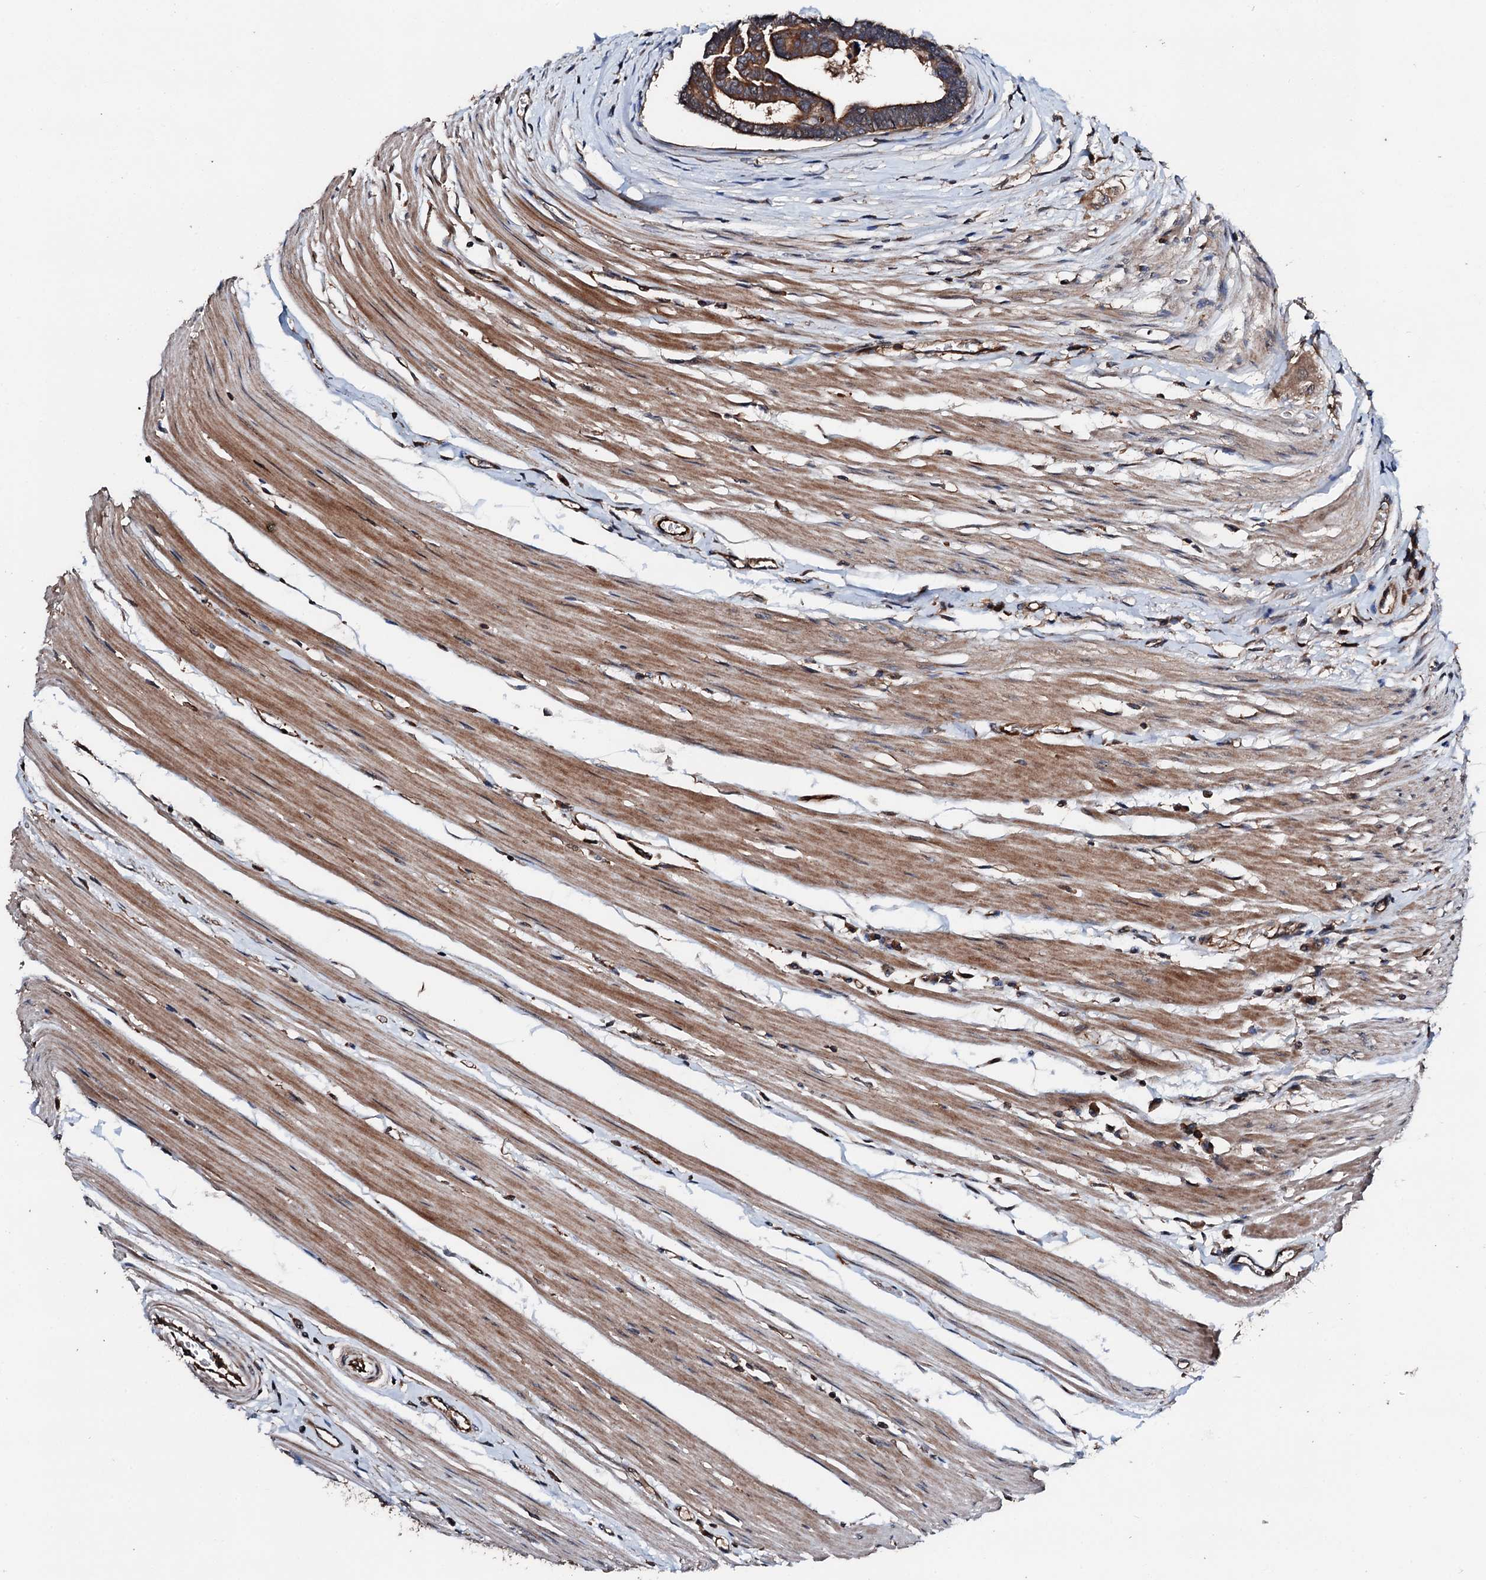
{"staining": {"intensity": "moderate", "quantity": ">75%", "location": "cytoplasmic/membranous"}, "tissue": "colorectal cancer", "cell_type": "Tumor cells", "image_type": "cancer", "snomed": [{"axis": "morphology", "description": "Adenocarcinoma, NOS"}, {"axis": "topography", "description": "Rectum"}], "caption": "Immunohistochemistry photomicrograph of neoplastic tissue: adenocarcinoma (colorectal) stained using immunohistochemistry (IHC) reveals medium levels of moderate protein expression localized specifically in the cytoplasmic/membranous of tumor cells, appearing as a cytoplasmic/membranous brown color.", "gene": "FGD4", "patient": {"sex": "female", "age": 65}}